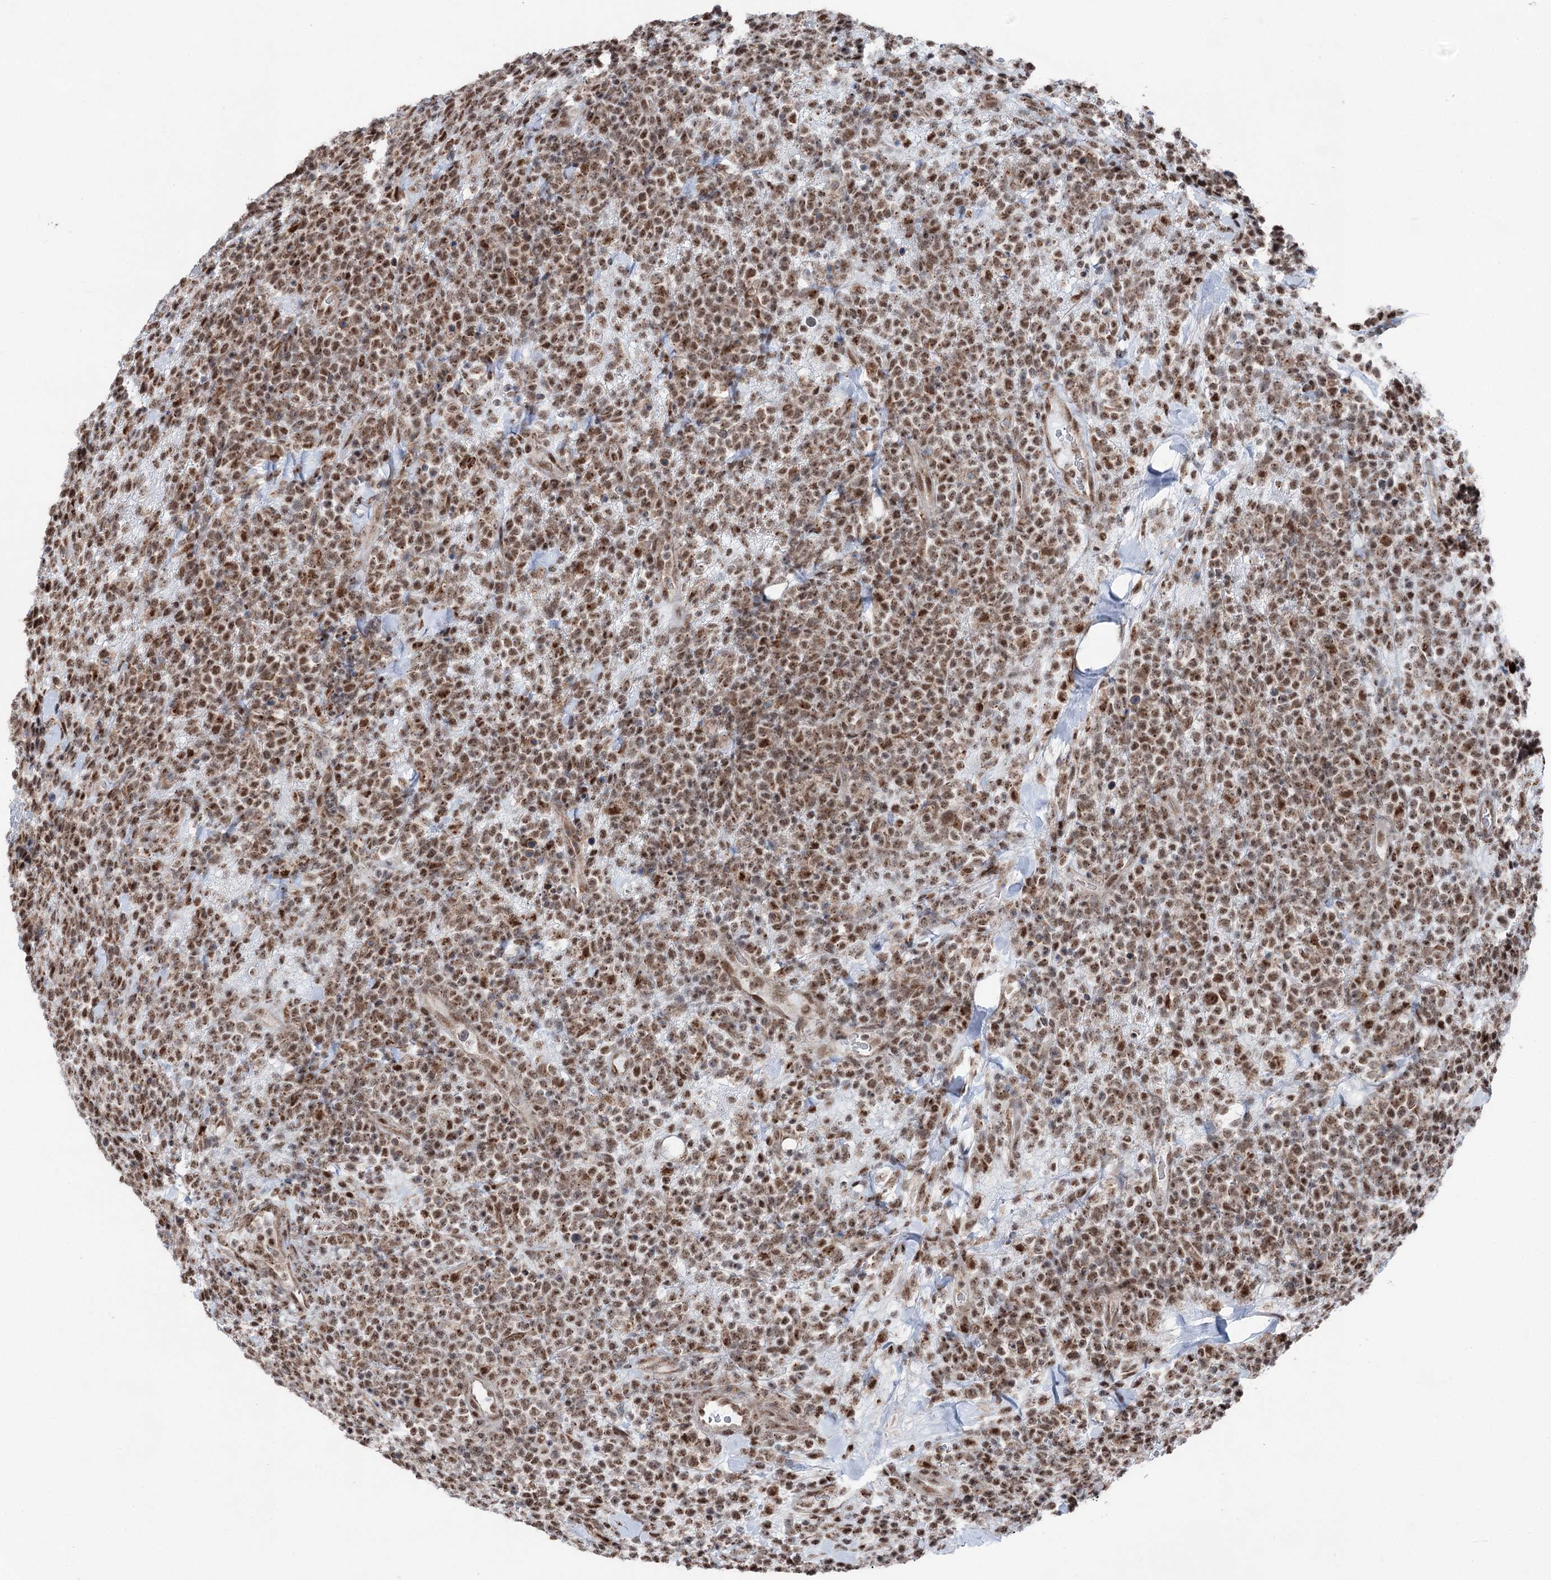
{"staining": {"intensity": "moderate", "quantity": ">75%", "location": "nuclear"}, "tissue": "lymphoma", "cell_type": "Tumor cells", "image_type": "cancer", "snomed": [{"axis": "morphology", "description": "Malignant lymphoma, non-Hodgkin's type, High grade"}, {"axis": "topography", "description": "Colon"}], "caption": "This is a micrograph of immunohistochemistry staining of malignant lymphoma, non-Hodgkin's type (high-grade), which shows moderate expression in the nuclear of tumor cells.", "gene": "ZCCHC8", "patient": {"sex": "female", "age": 53}}